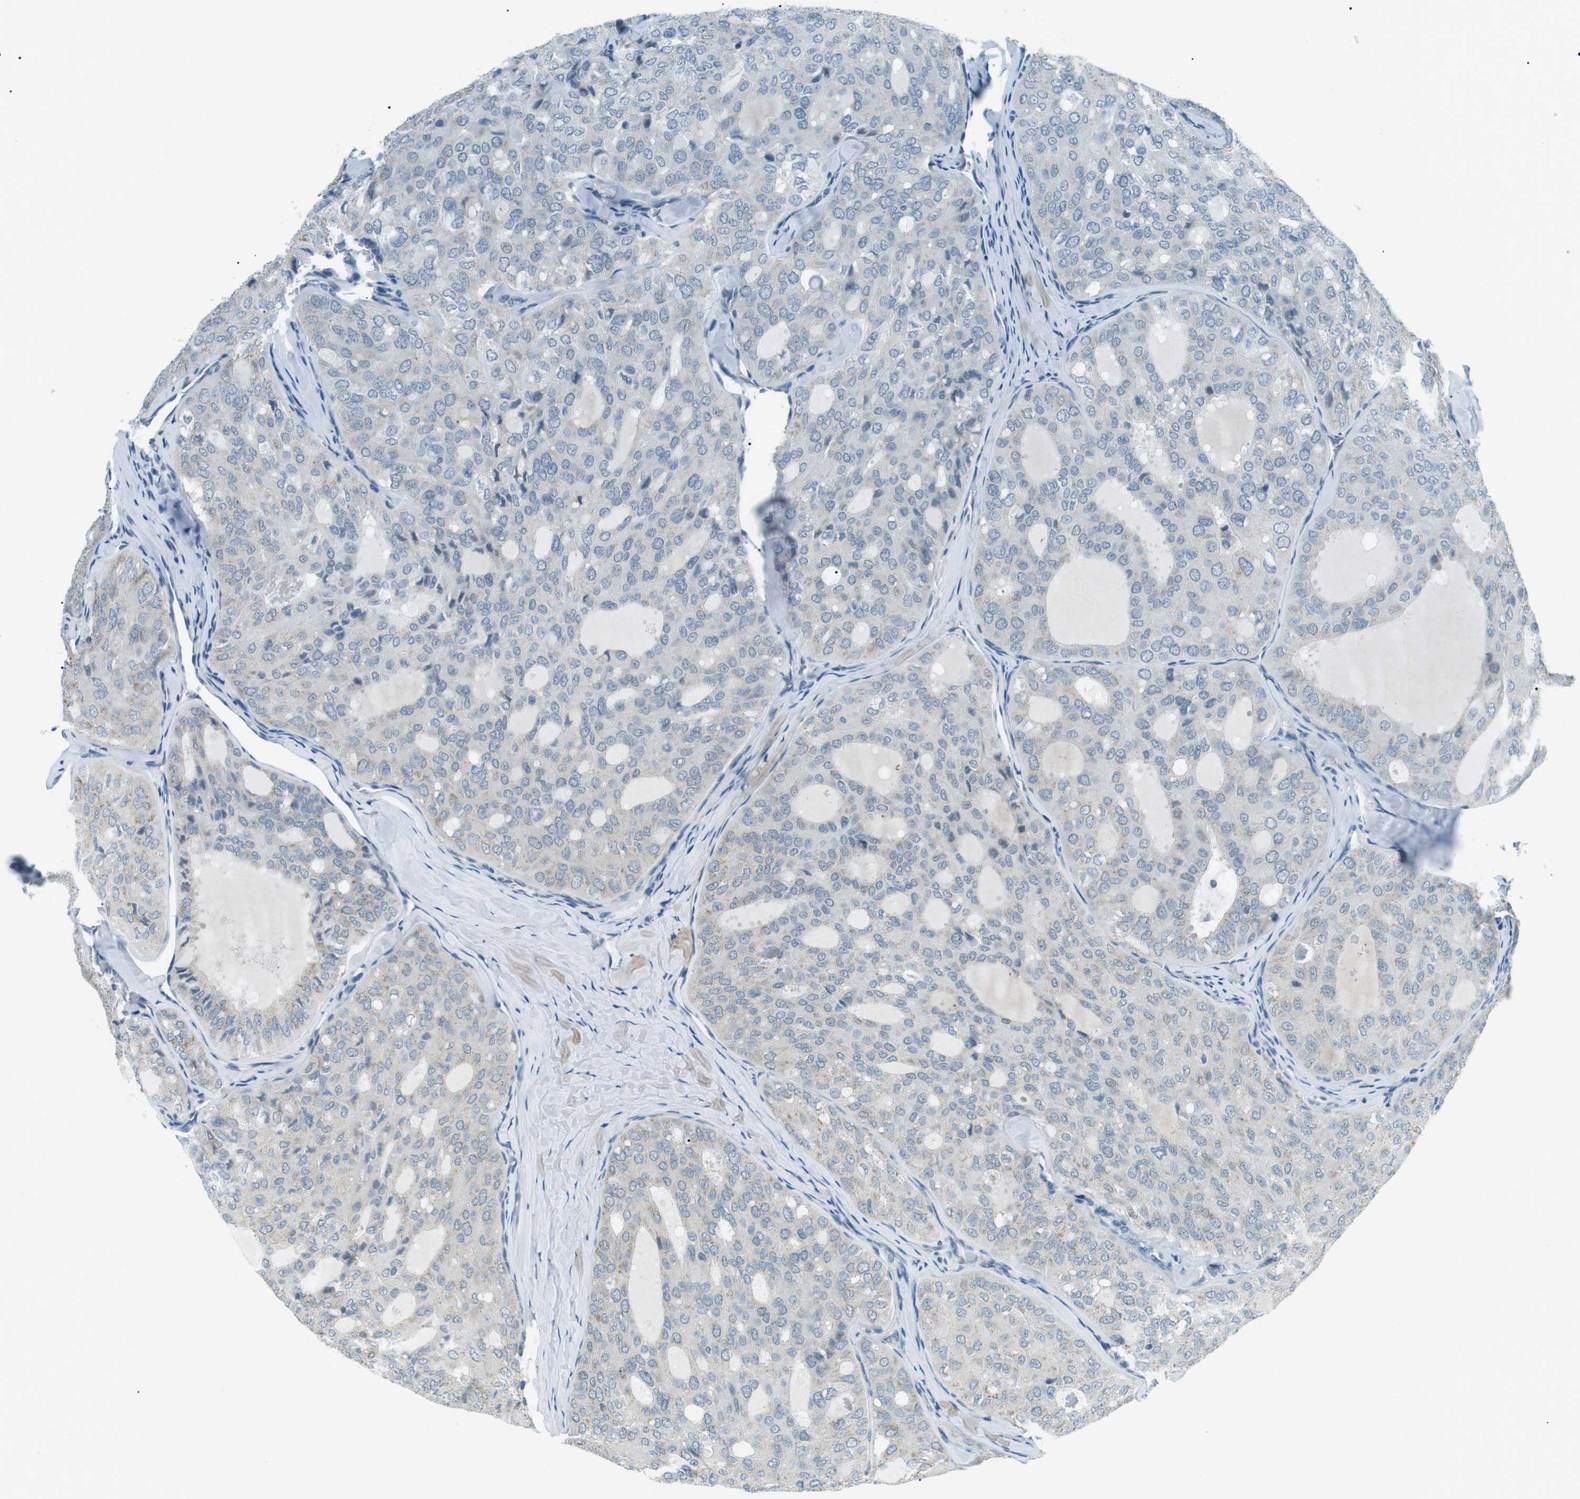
{"staining": {"intensity": "negative", "quantity": "none", "location": "none"}, "tissue": "thyroid cancer", "cell_type": "Tumor cells", "image_type": "cancer", "snomed": [{"axis": "morphology", "description": "Follicular adenoma carcinoma, NOS"}, {"axis": "topography", "description": "Thyroid gland"}], "caption": "IHC of human thyroid cancer (follicular adenoma carcinoma) exhibits no staining in tumor cells.", "gene": "SERPINB2", "patient": {"sex": "male", "age": 75}}